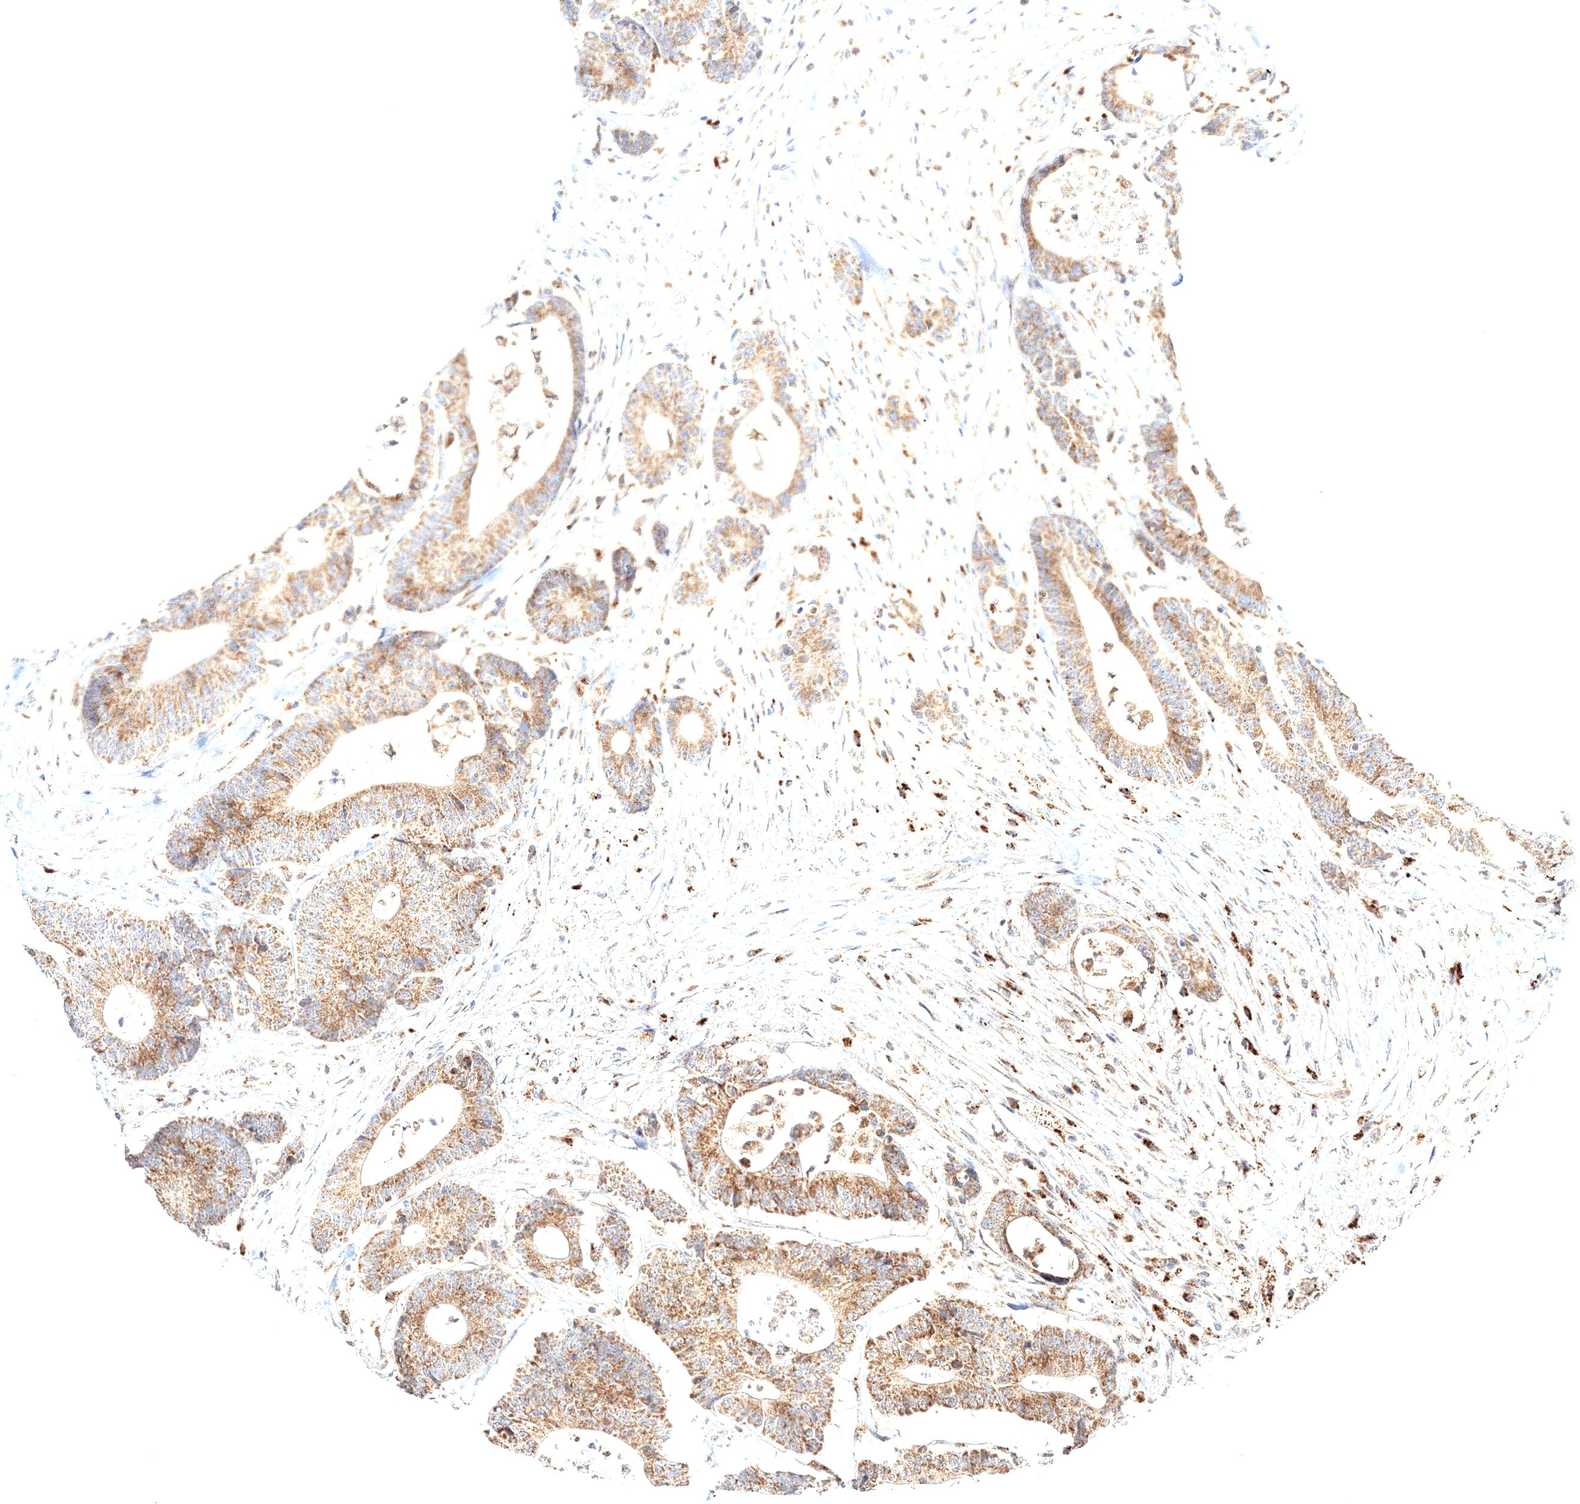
{"staining": {"intensity": "moderate", "quantity": ">75%", "location": "cytoplasmic/membranous"}, "tissue": "colorectal cancer", "cell_type": "Tumor cells", "image_type": "cancer", "snomed": [{"axis": "morphology", "description": "Adenocarcinoma, NOS"}, {"axis": "topography", "description": "Colon"}], "caption": "Adenocarcinoma (colorectal) stained for a protein demonstrates moderate cytoplasmic/membranous positivity in tumor cells.", "gene": "PEX13", "patient": {"sex": "female", "age": 84}}